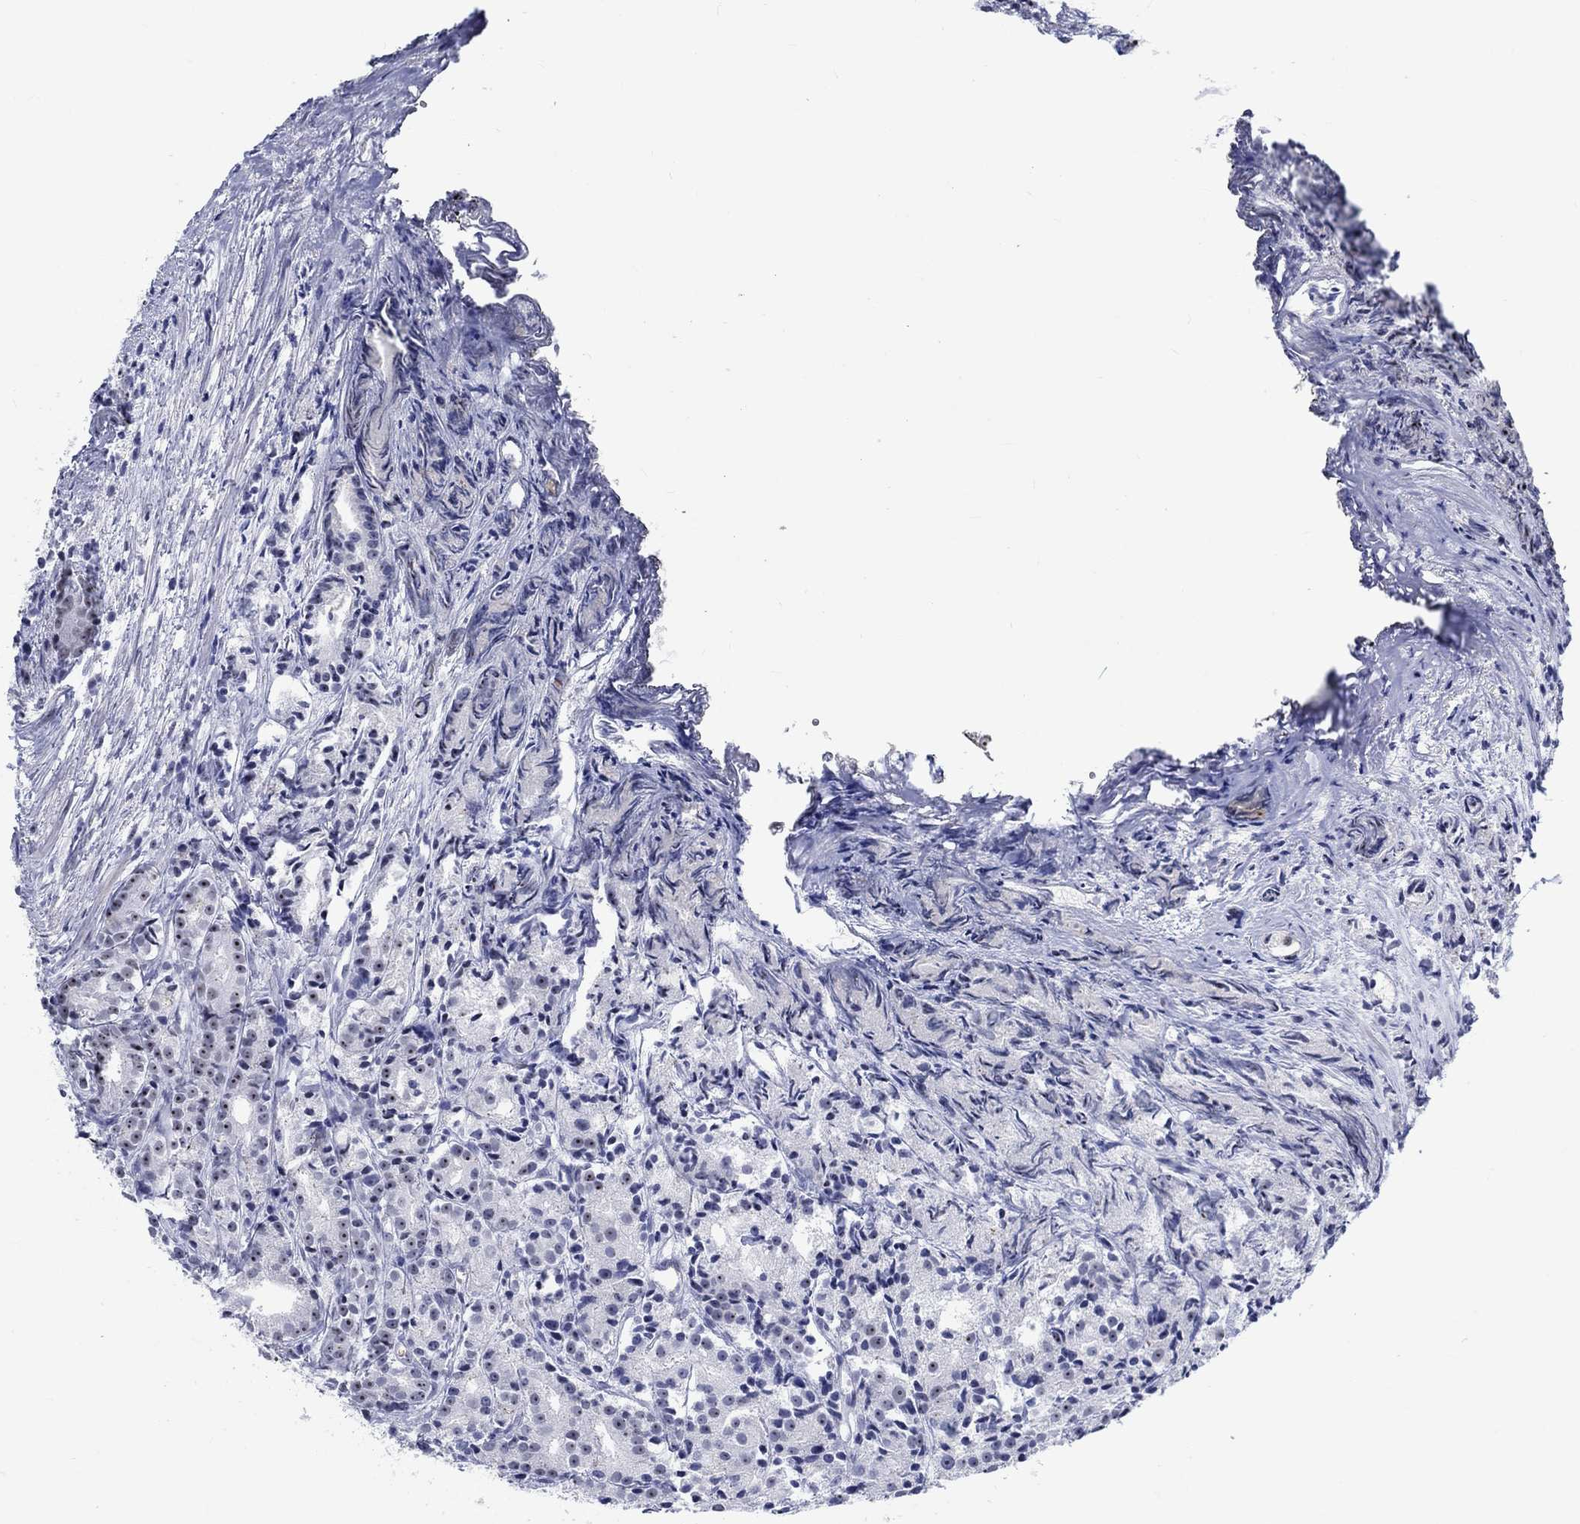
{"staining": {"intensity": "strong", "quantity": "<25%", "location": "nuclear"}, "tissue": "prostate cancer", "cell_type": "Tumor cells", "image_type": "cancer", "snomed": [{"axis": "morphology", "description": "Adenocarcinoma, Medium grade"}, {"axis": "topography", "description": "Prostate"}], "caption": "Immunohistochemistry histopathology image of neoplastic tissue: prostate cancer (adenocarcinoma (medium-grade)) stained using IHC exhibits medium levels of strong protein expression localized specifically in the nuclear of tumor cells, appearing as a nuclear brown color.", "gene": "ZNF446", "patient": {"sex": "male", "age": 74}}